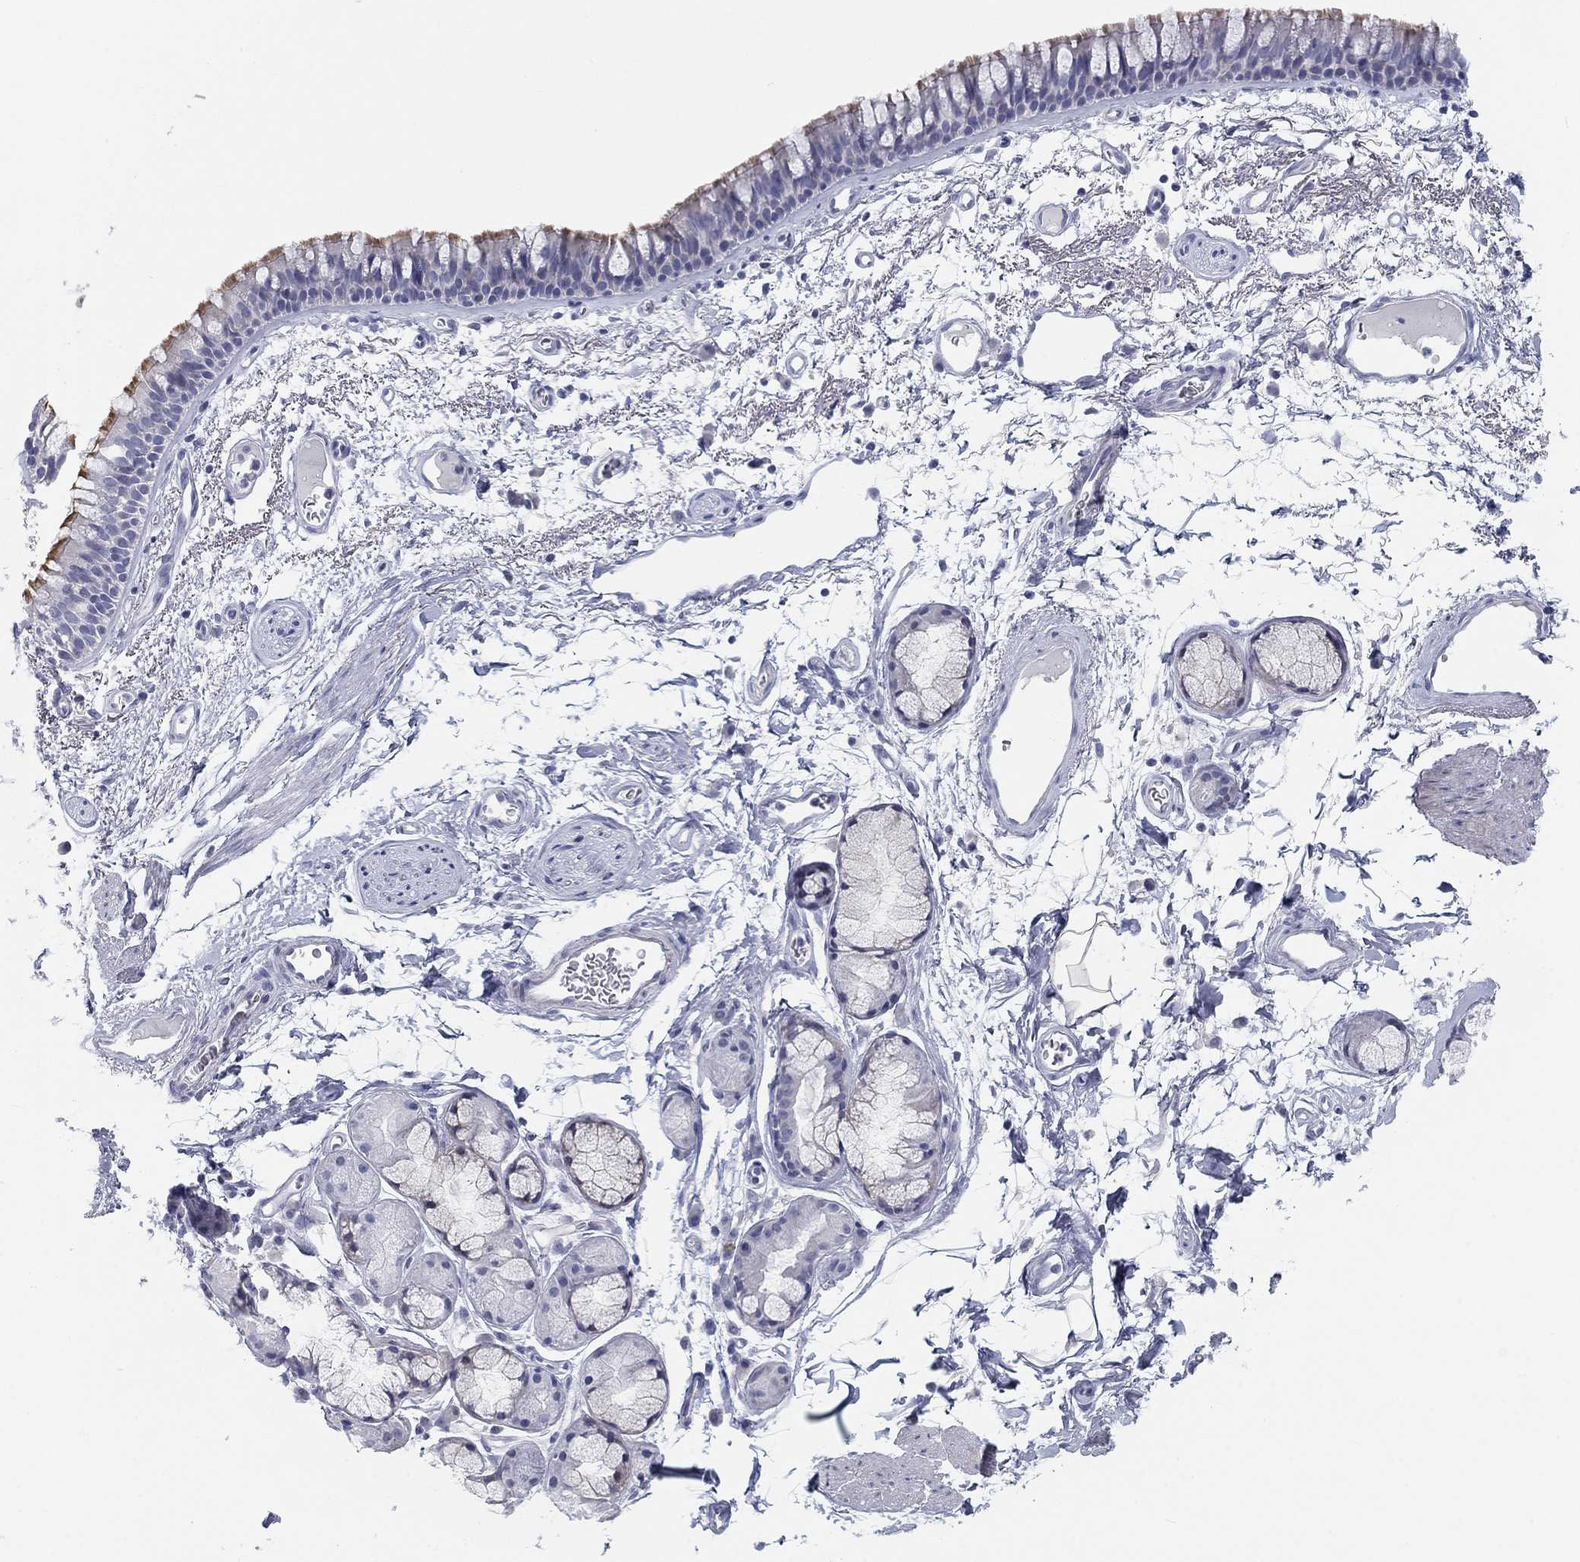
{"staining": {"intensity": "strong", "quantity": "<25%", "location": "cytoplasmic/membranous"}, "tissue": "bronchus", "cell_type": "Respiratory epithelial cells", "image_type": "normal", "snomed": [{"axis": "morphology", "description": "Normal tissue, NOS"}, {"axis": "topography", "description": "Cartilage tissue"}, {"axis": "topography", "description": "Bronchus"}], "caption": "Approximately <25% of respiratory epithelial cells in benign human bronchus exhibit strong cytoplasmic/membranous protein staining as visualized by brown immunohistochemical staining.", "gene": "CALB1", "patient": {"sex": "male", "age": 66}}